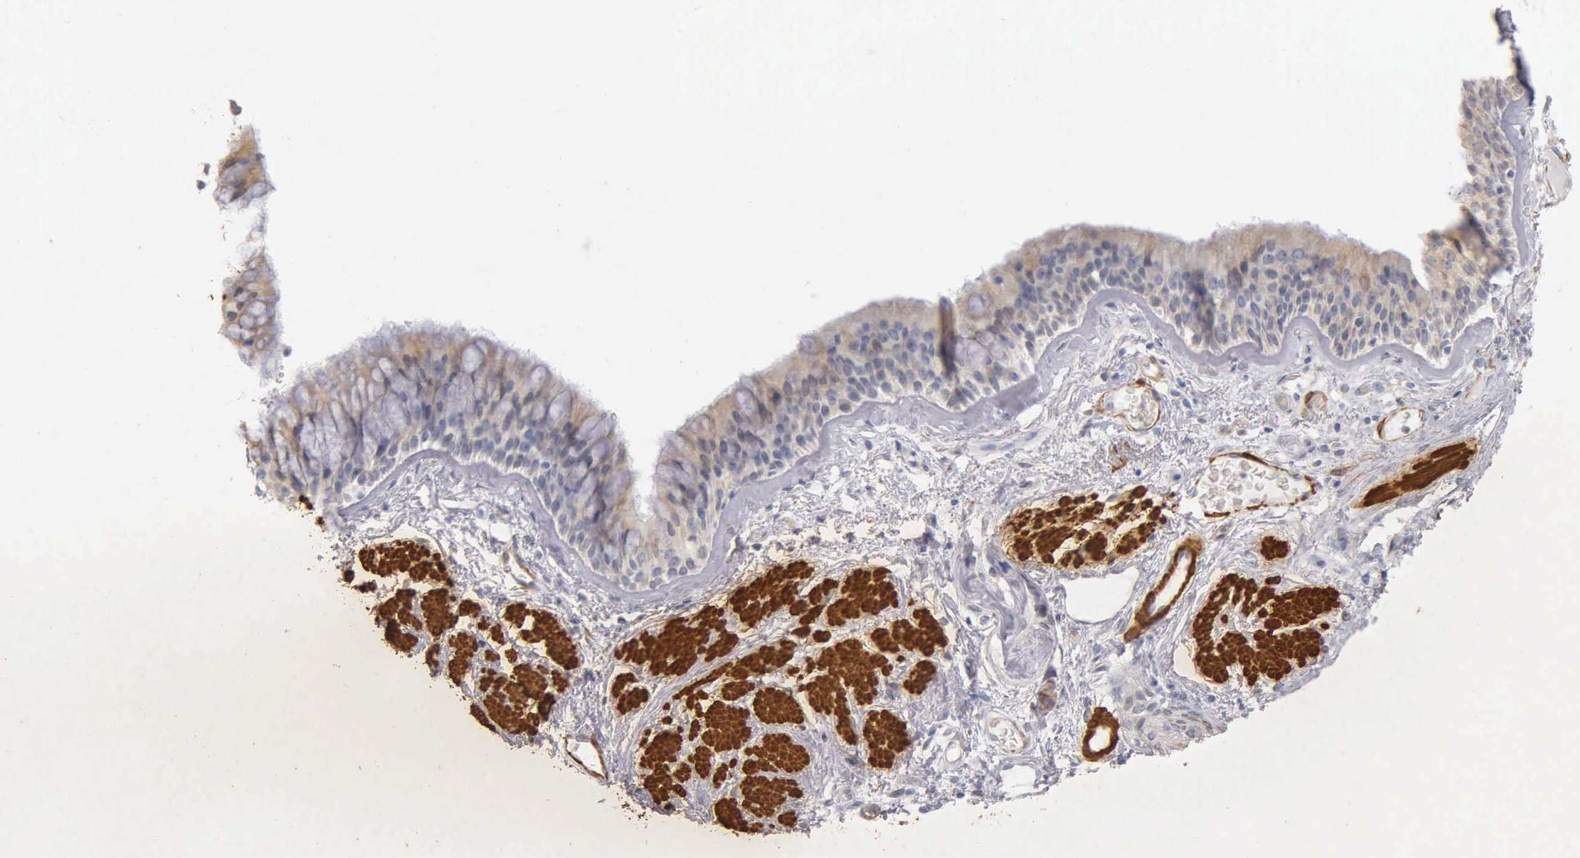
{"staining": {"intensity": "negative", "quantity": "none", "location": "none"}, "tissue": "bronchus", "cell_type": "Respiratory epithelial cells", "image_type": "normal", "snomed": [{"axis": "morphology", "description": "Normal tissue, NOS"}, {"axis": "topography", "description": "Bronchus"}, {"axis": "topography", "description": "Lung"}], "caption": "An image of human bronchus is negative for staining in respiratory epithelial cells. The staining is performed using DAB (3,3'-diaminobenzidine) brown chromogen with nuclei counter-stained in using hematoxylin.", "gene": "CNN1", "patient": {"sex": "female", "age": 57}}